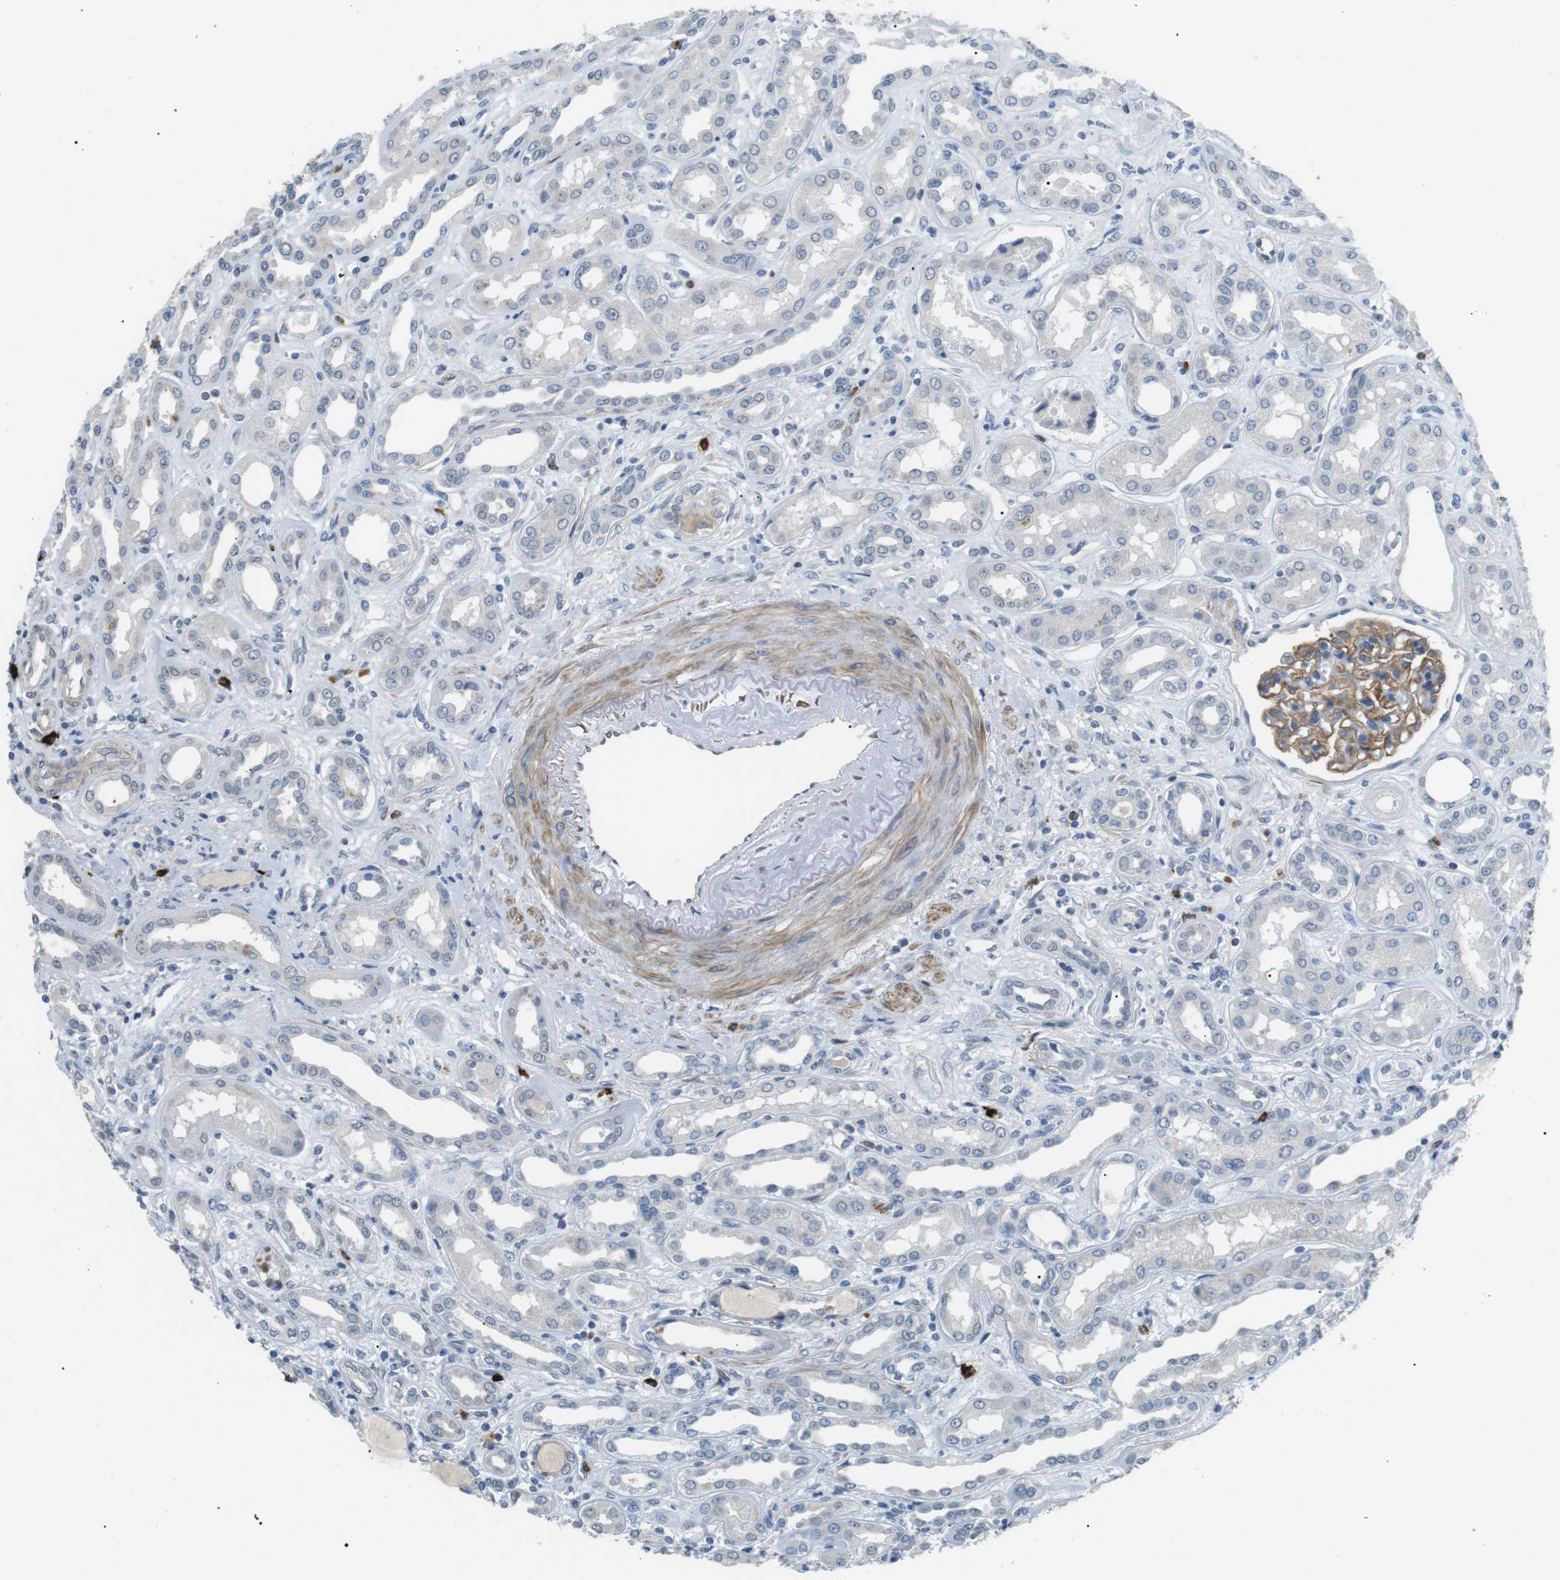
{"staining": {"intensity": "moderate", "quantity": ">75%", "location": "cytoplasmic/membranous"}, "tissue": "kidney", "cell_type": "Cells in glomeruli", "image_type": "normal", "snomed": [{"axis": "morphology", "description": "Normal tissue, NOS"}, {"axis": "topography", "description": "Kidney"}], "caption": "The image reveals a brown stain indicating the presence of a protein in the cytoplasmic/membranous of cells in glomeruli in kidney. (Stains: DAB (3,3'-diaminobenzidine) in brown, nuclei in blue, Microscopy: brightfield microscopy at high magnification).", "gene": "GZMM", "patient": {"sex": "male", "age": 59}}